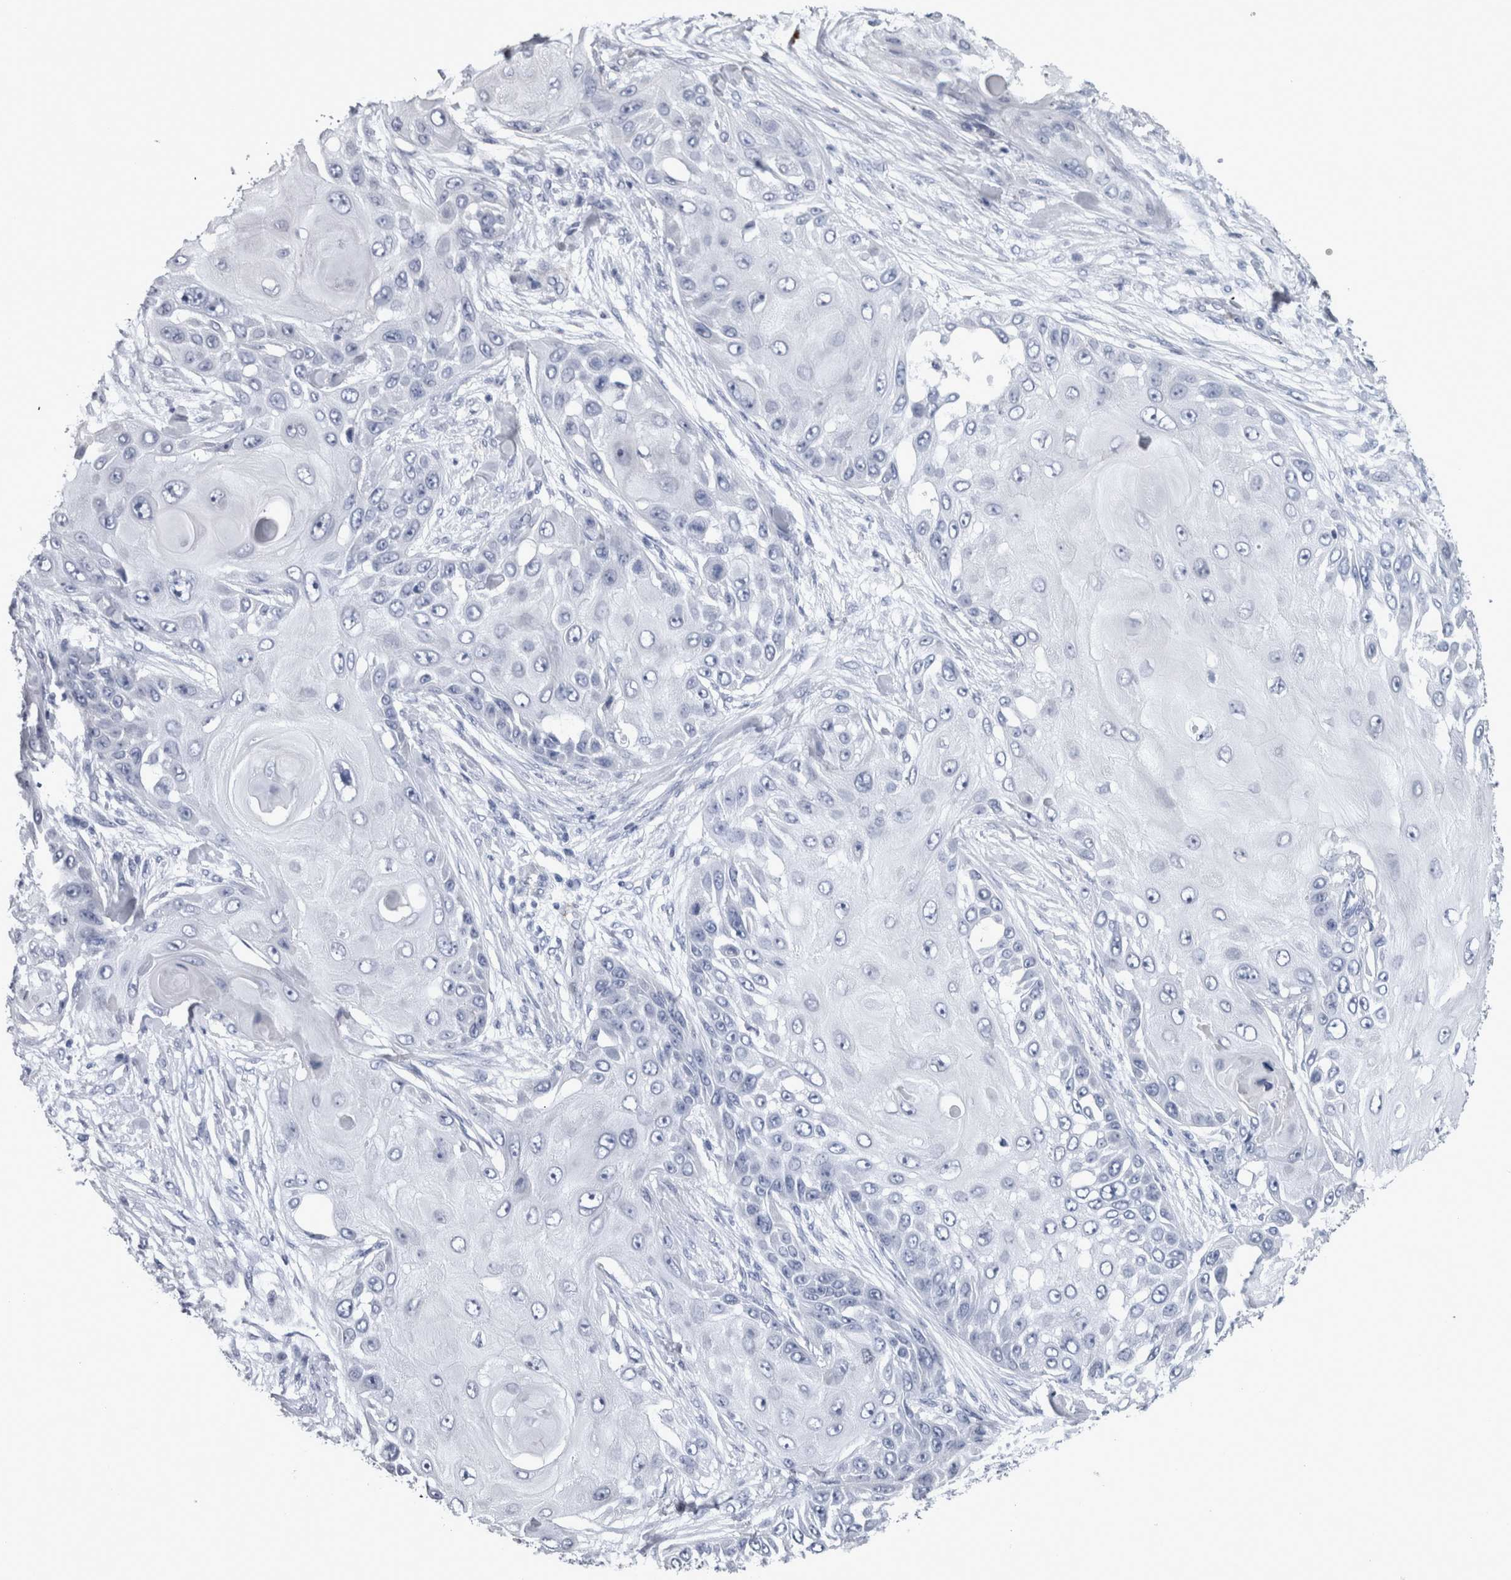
{"staining": {"intensity": "negative", "quantity": "none", "location": "none"}, "tissue": "skin cancer", "cell_type": "Tumor cells", "image_type": "cancer", "snomed": [{"axis": "morphology", "description": "Squamous cell carcinoma, NOS"}, {"axis": "topography", "description": "Skin"}], "caption": "The photomicrograph displays no significant staining in tumor cells of skin cancer (squamous cell carcinoma).", "gene": "VWDE", "patient": {"sex": "female", "age": 44}}